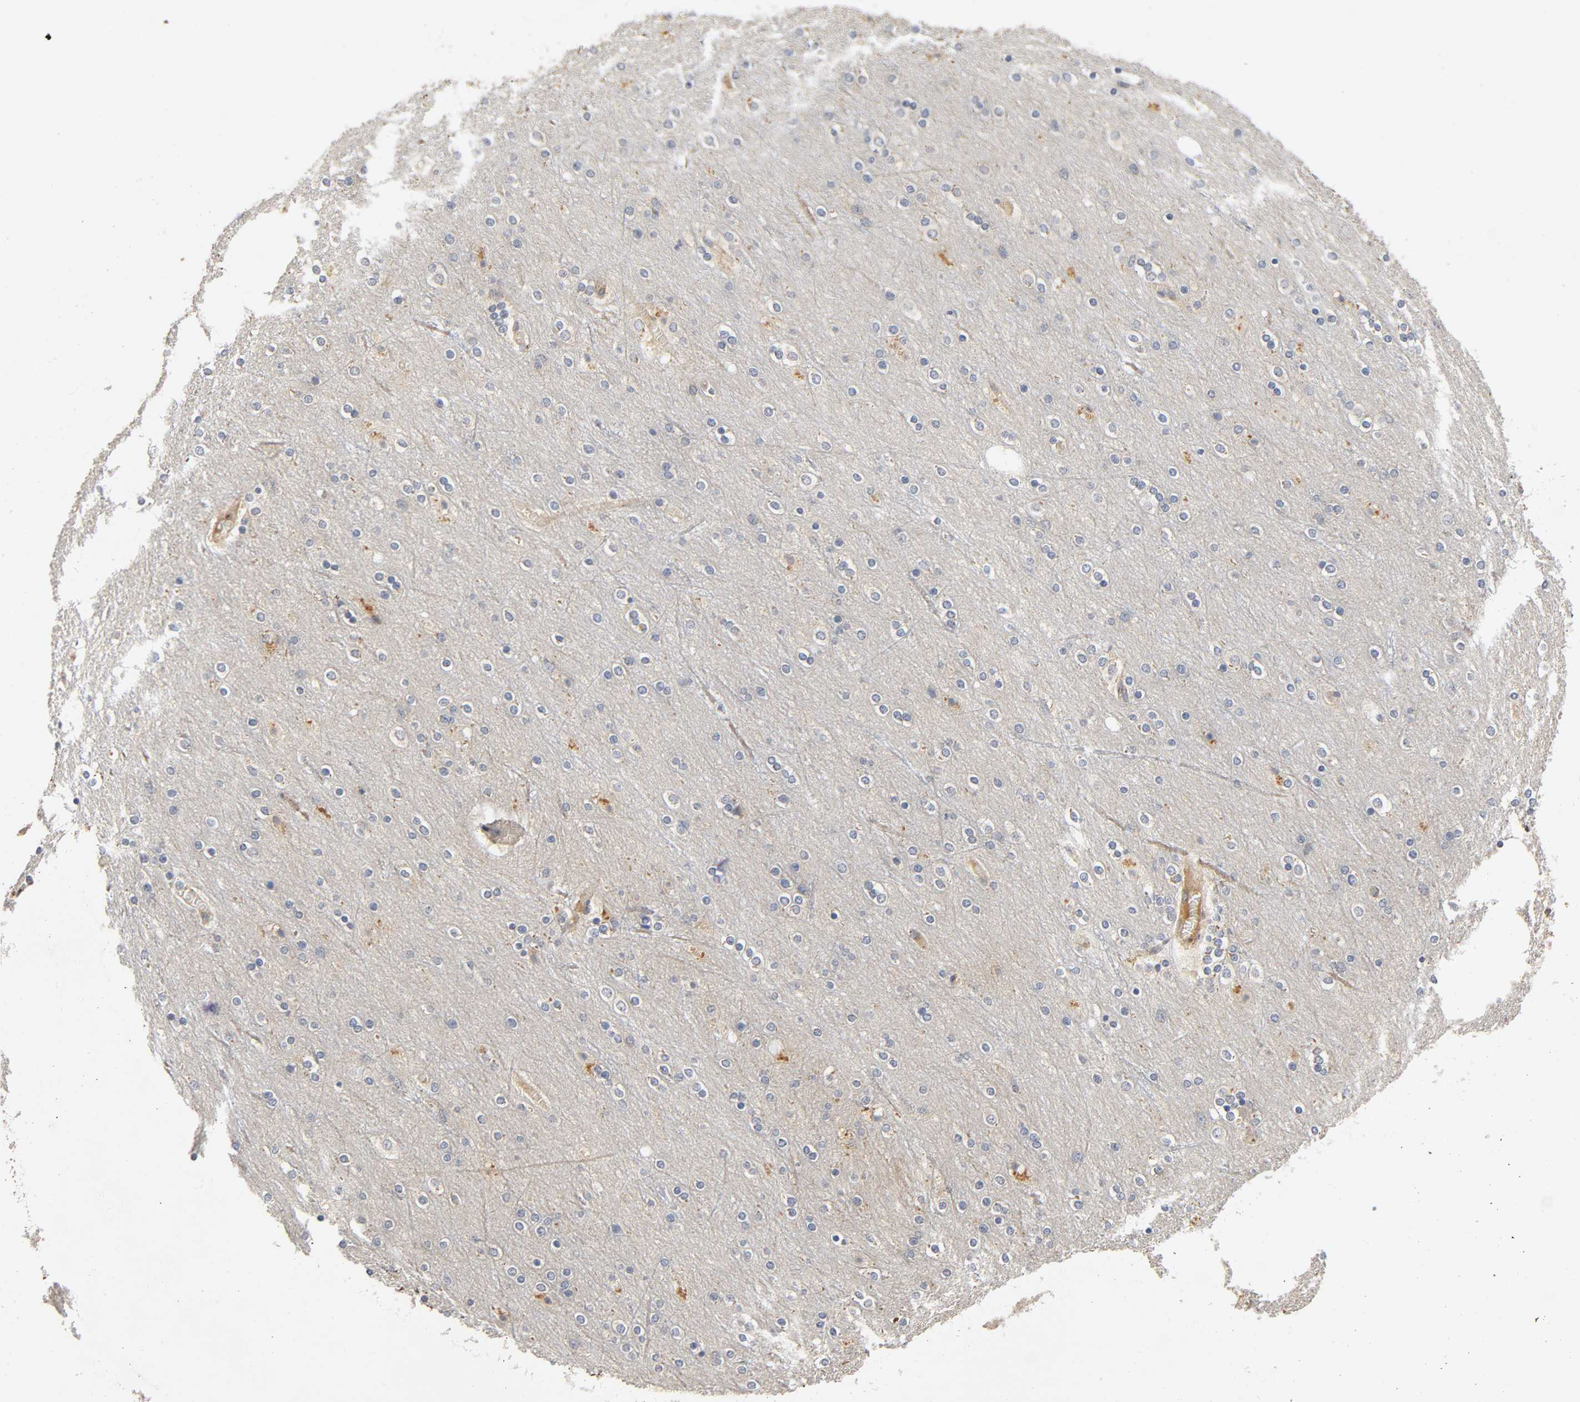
{"staining": {"intensity": "weak", "quantity": ">75%", "location": "cytoplasmic/membranous"}, "tissue": "cerebral cortex", "cell_type": "Endothelial cells", "image_type": "normal", "snomed": [{"axis": "morphology", "description": "Normal tissue, NOS"}, {"axis": "topography", "description": "Cerebral cortex"}], "caption": "The image shows immunohistochemical staining of normal cerebral cortex. There is weak cytoplasmic/membranous positivity is seen in about >75% of endothelial cells. Using DAB (3,3'-diaminobenzidine) (brown) and hematoxylin (blue) stains, captured at high magnification using brightfield microscopy.", "gene": "IKBKB", "patient": {"sex": "female", "age": 54}}